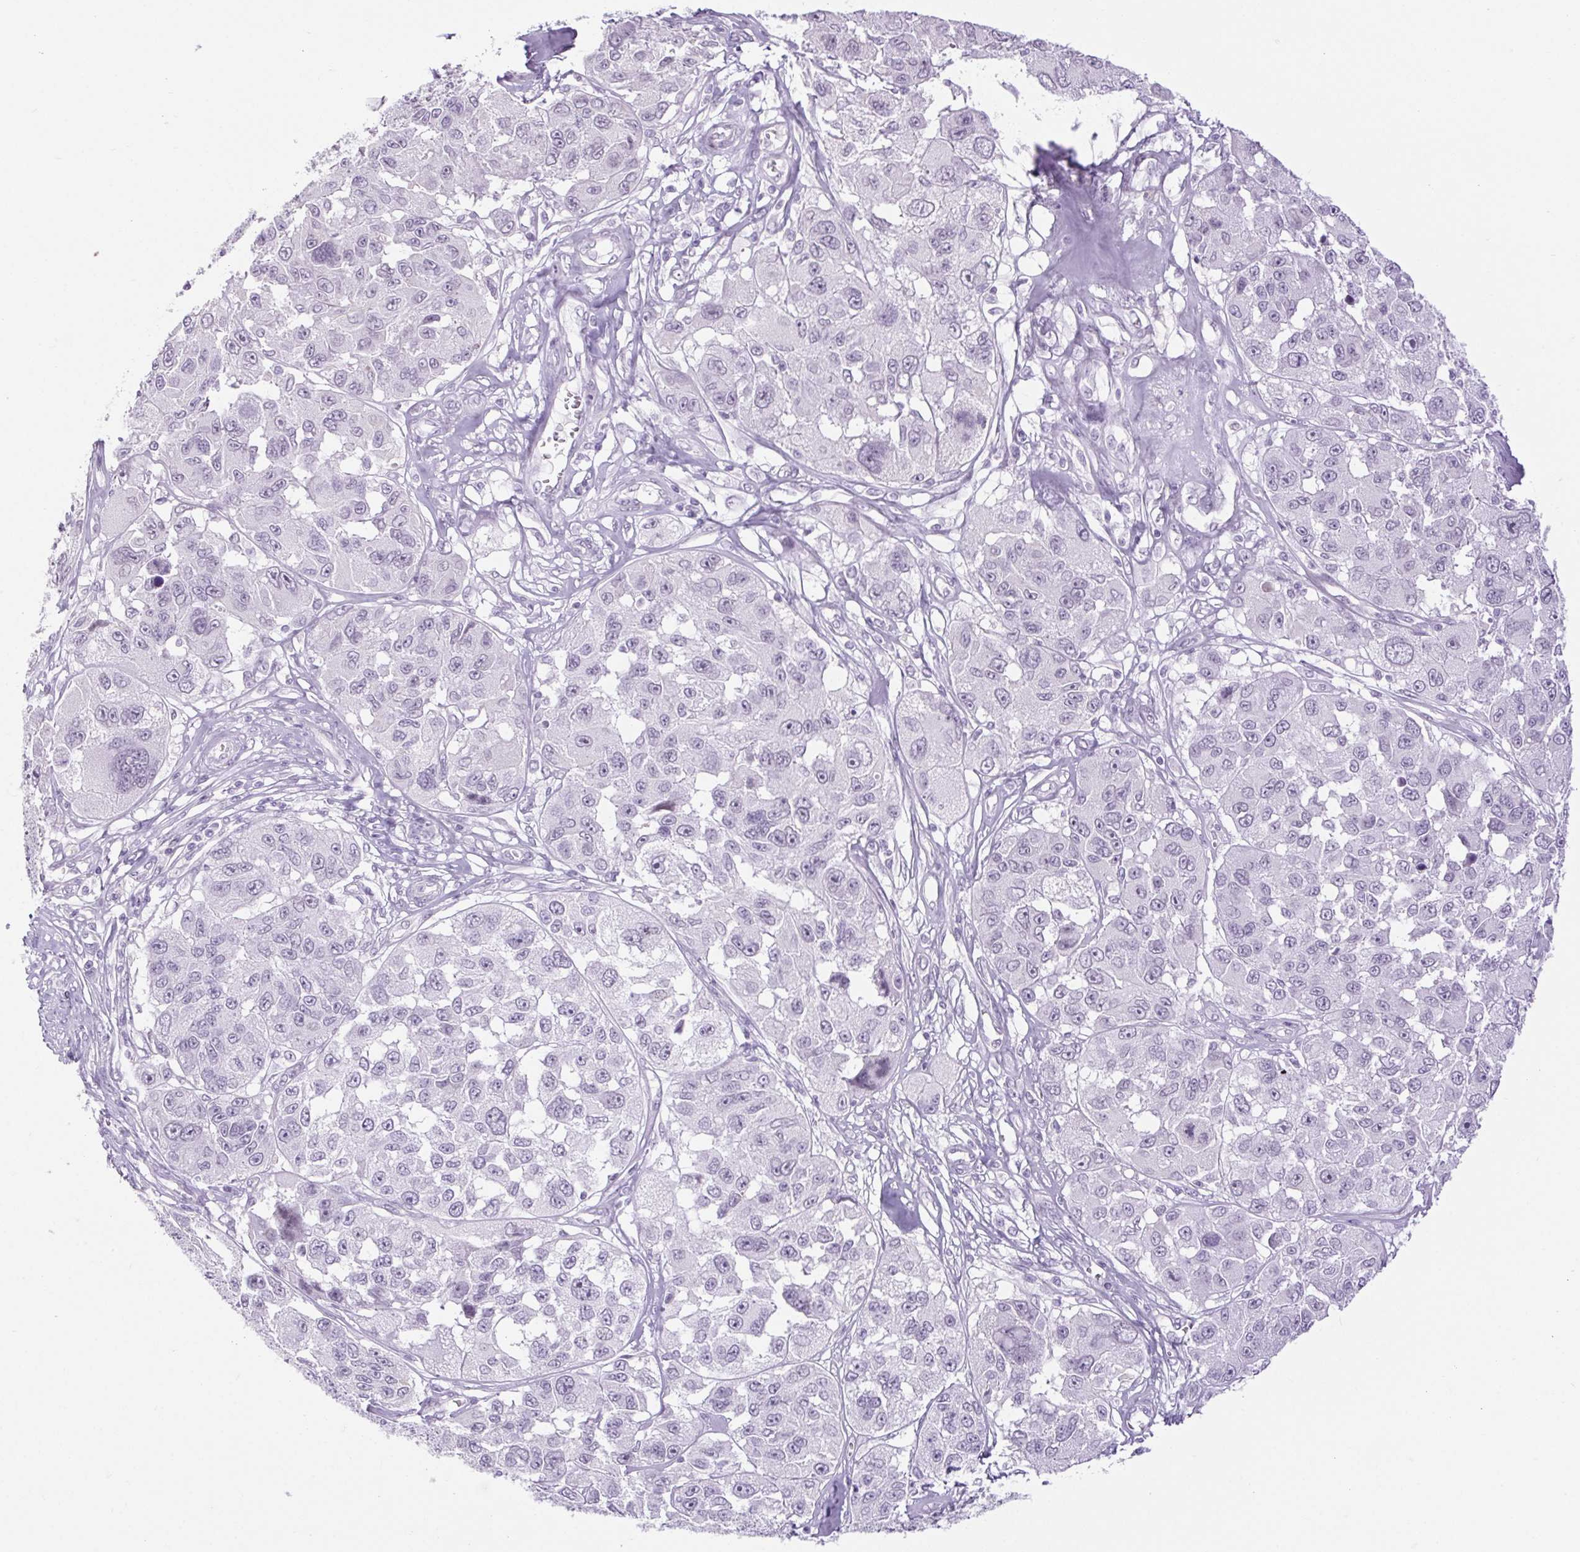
{"staining": {"intensity": "negative", "quantity": "none", "location": "none"}, "tissue": "melanoma", "cell_type": "Tumor cells", "image_type": "cancer", "snomed": [{"axis": "morphology", "description": "Malignant melanoma, NOS"}, {"axis": "topography", "description": "Skin"}], "caption": "High magnification brightfield microscopy of malignant melanoma stained with DAB (brown) and counterstained with hematoxylin (blue): tumor cells show no significant expression.", "gene": "BCAS1", "patient": {"sex": "female", "age": 66}}